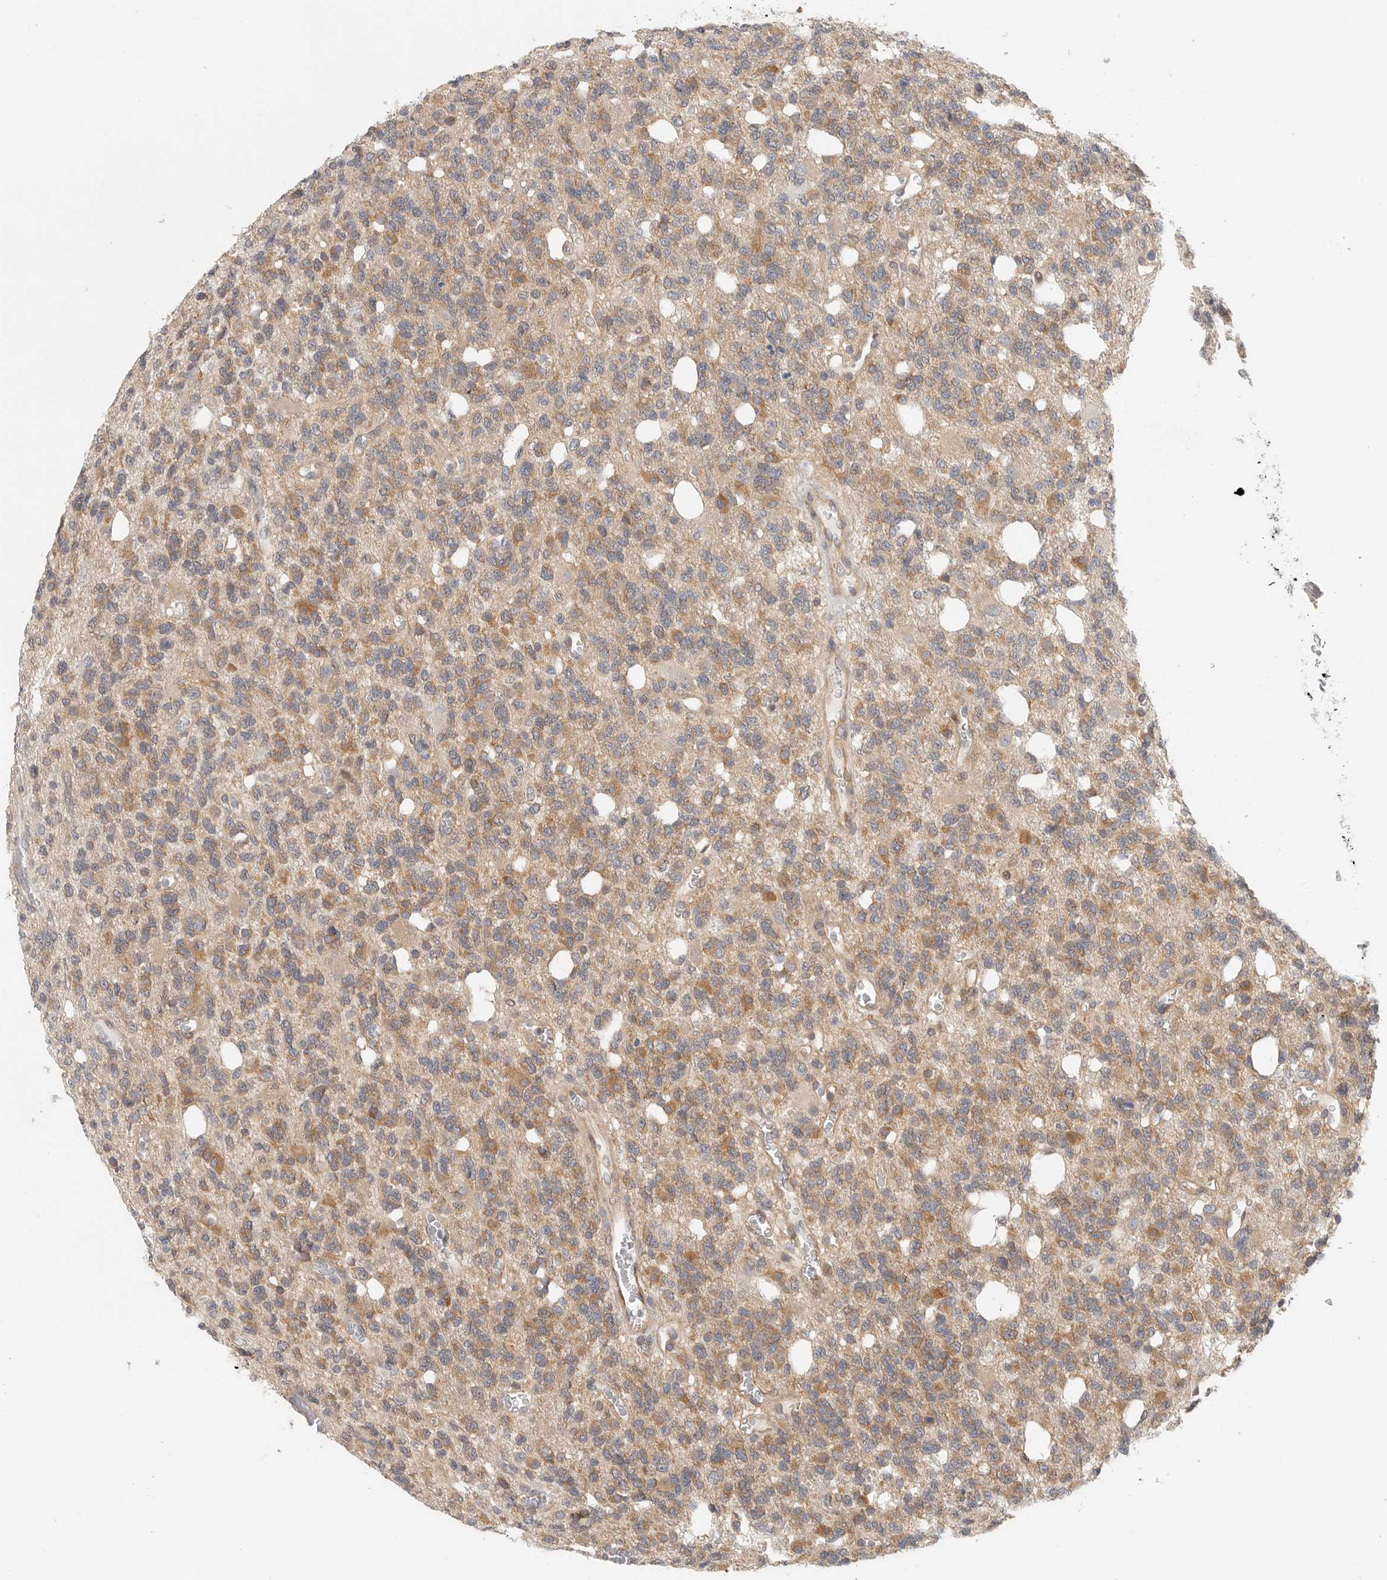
{"staining": {"intensity": "moderate", "quantity": "25%-75%", "location": "cytoplasmic/membranous"}, "tissue": "glioma", "cell_type": "Tumor cells", "image_type": "cancer", "snomed": [{"axis": "morphology", "description": "Glioma, malignant, High grade"}, {"axis": "topography", "description": "Brain"}], "caption": "This image reveals malignant high-grade glioma stained with immunohistochemistry to label a protein in brown. The cytoplasmic/membranous of tumor cells show moderate positivity for the protein. Nuclei are counter-stained blue.", "gene": "HDAC6", "patient": {"sex": "female", "age": 62}}